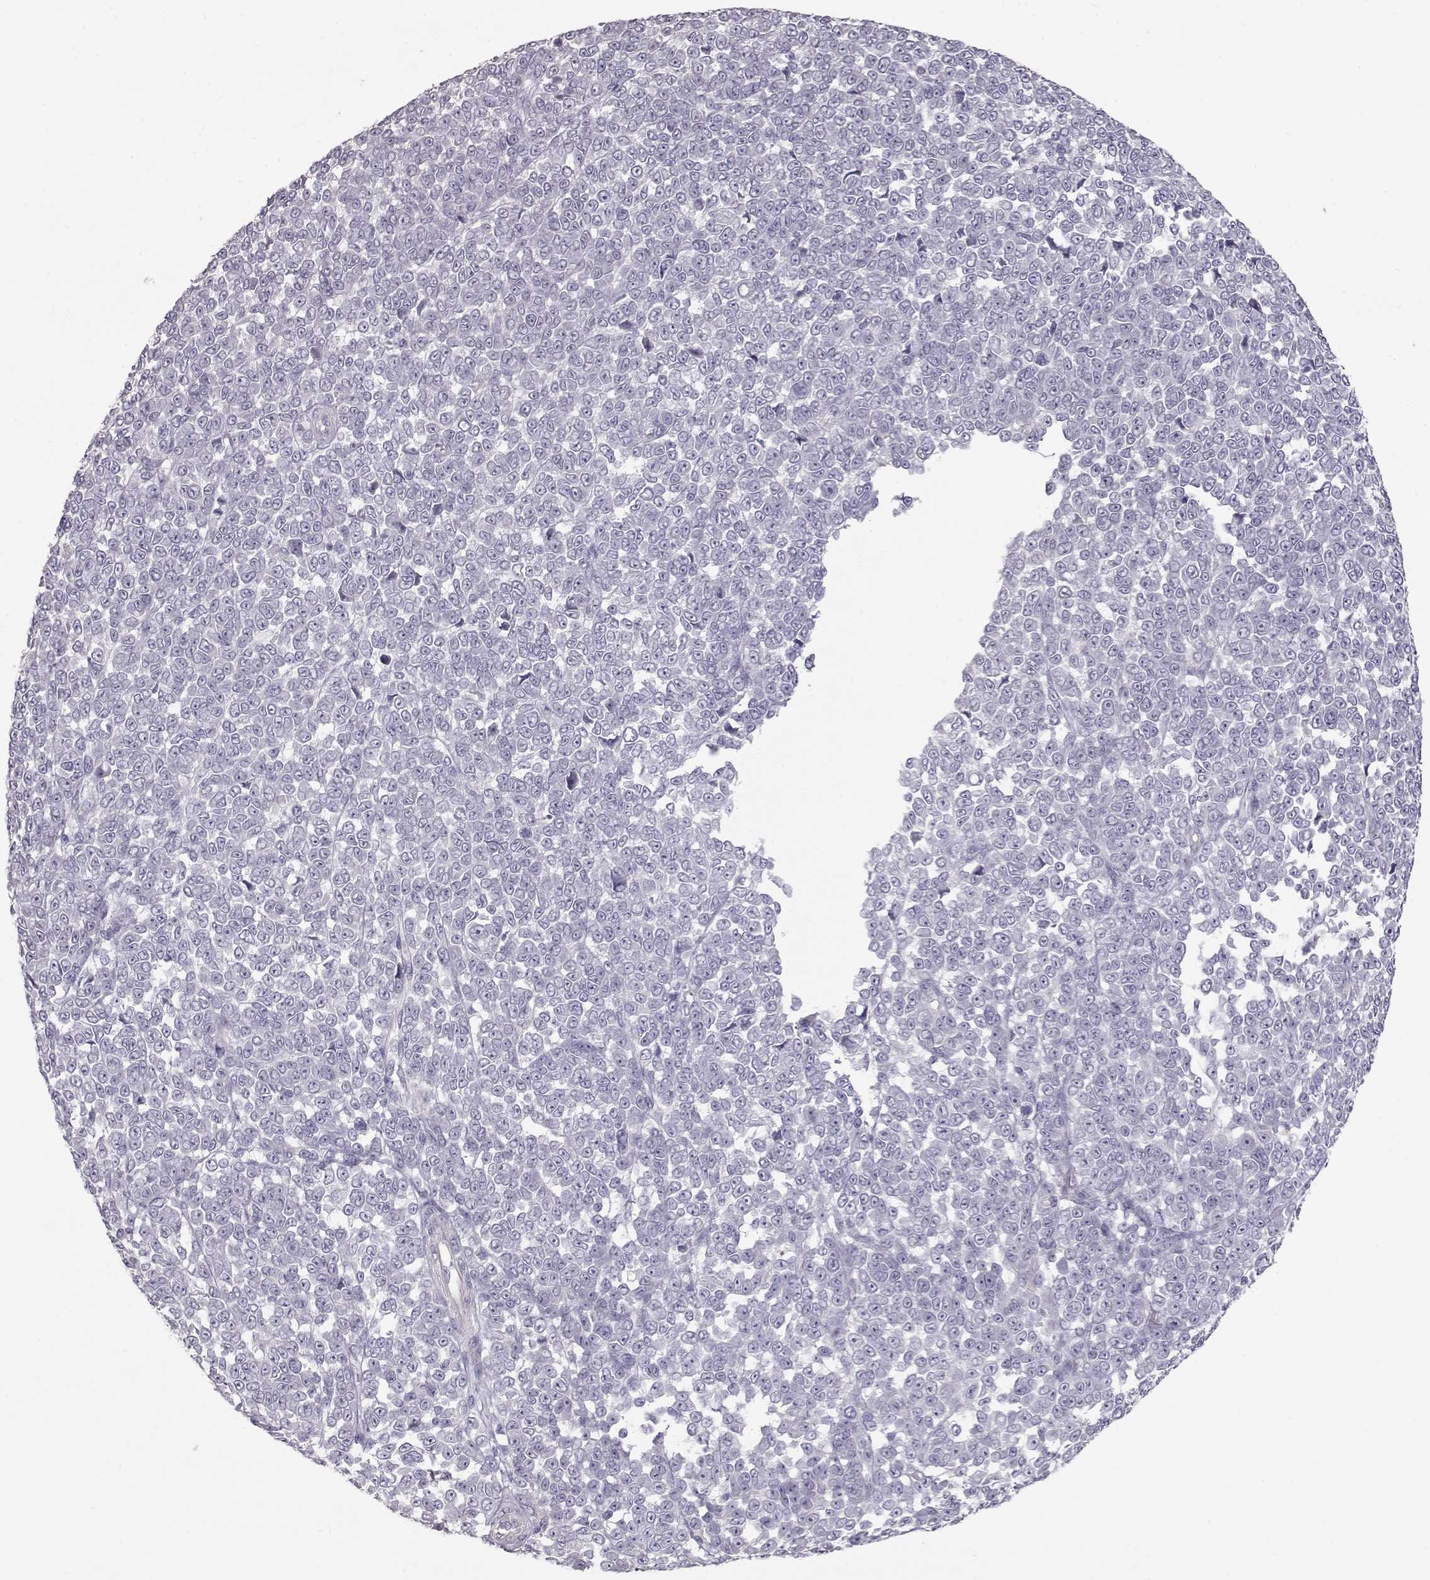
{"staining": {"intensity": "negative", "quantity": "none", "location": "none"}, "tissue": "melanoma", "cell_type": "Tumor cells", "image_type": "cancer", "snomed": [{"axis": "morphology", "description": "Malignant melanoma, NOS"}, {"axis": "topography", "description": "Skin"}], "caption": "A histopathology image of human melanoma is negative for staining in tumor cells.", "gene": "SLC18A1", "patient": {"sex": "female", "age": 95}}